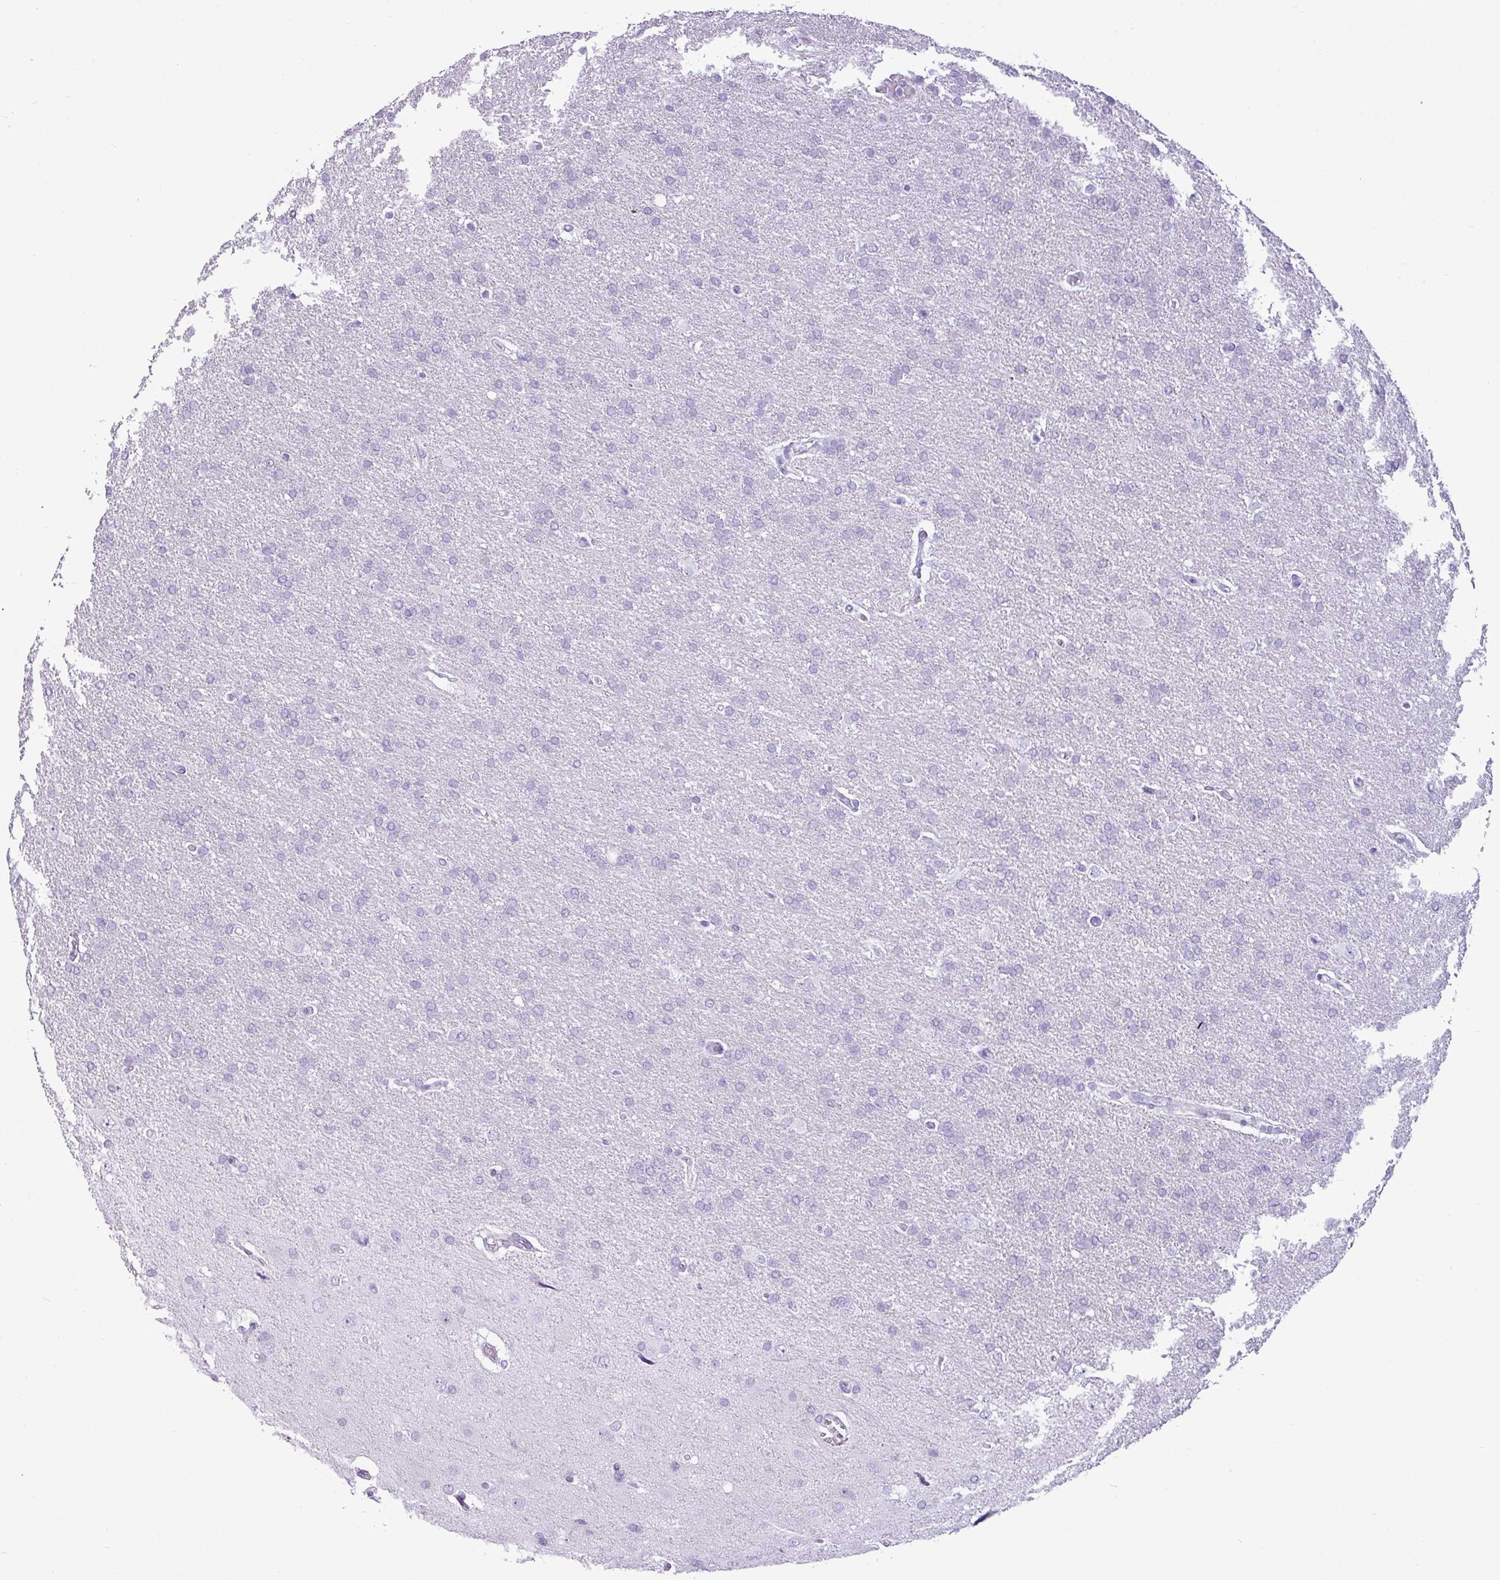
{"staining": {"intensity": "negative", "quantity": "none", "location": "none"}, "tissue": "glioma", "cell_type": "Tumor cells", "image_type": "cancer", "snomed": [{"axis": "morphology", "description": "Glioma, malignant, High grade"}, {"axis": "topography", "description": "Brain"}], "caption": "DAB (3,3'-diaminobenzidine) immunohistochemical staining of glioma shows no significant expression in tumor cells.", "gene": "AMY1B", "patient": {"sex": "male", "age": 72}}